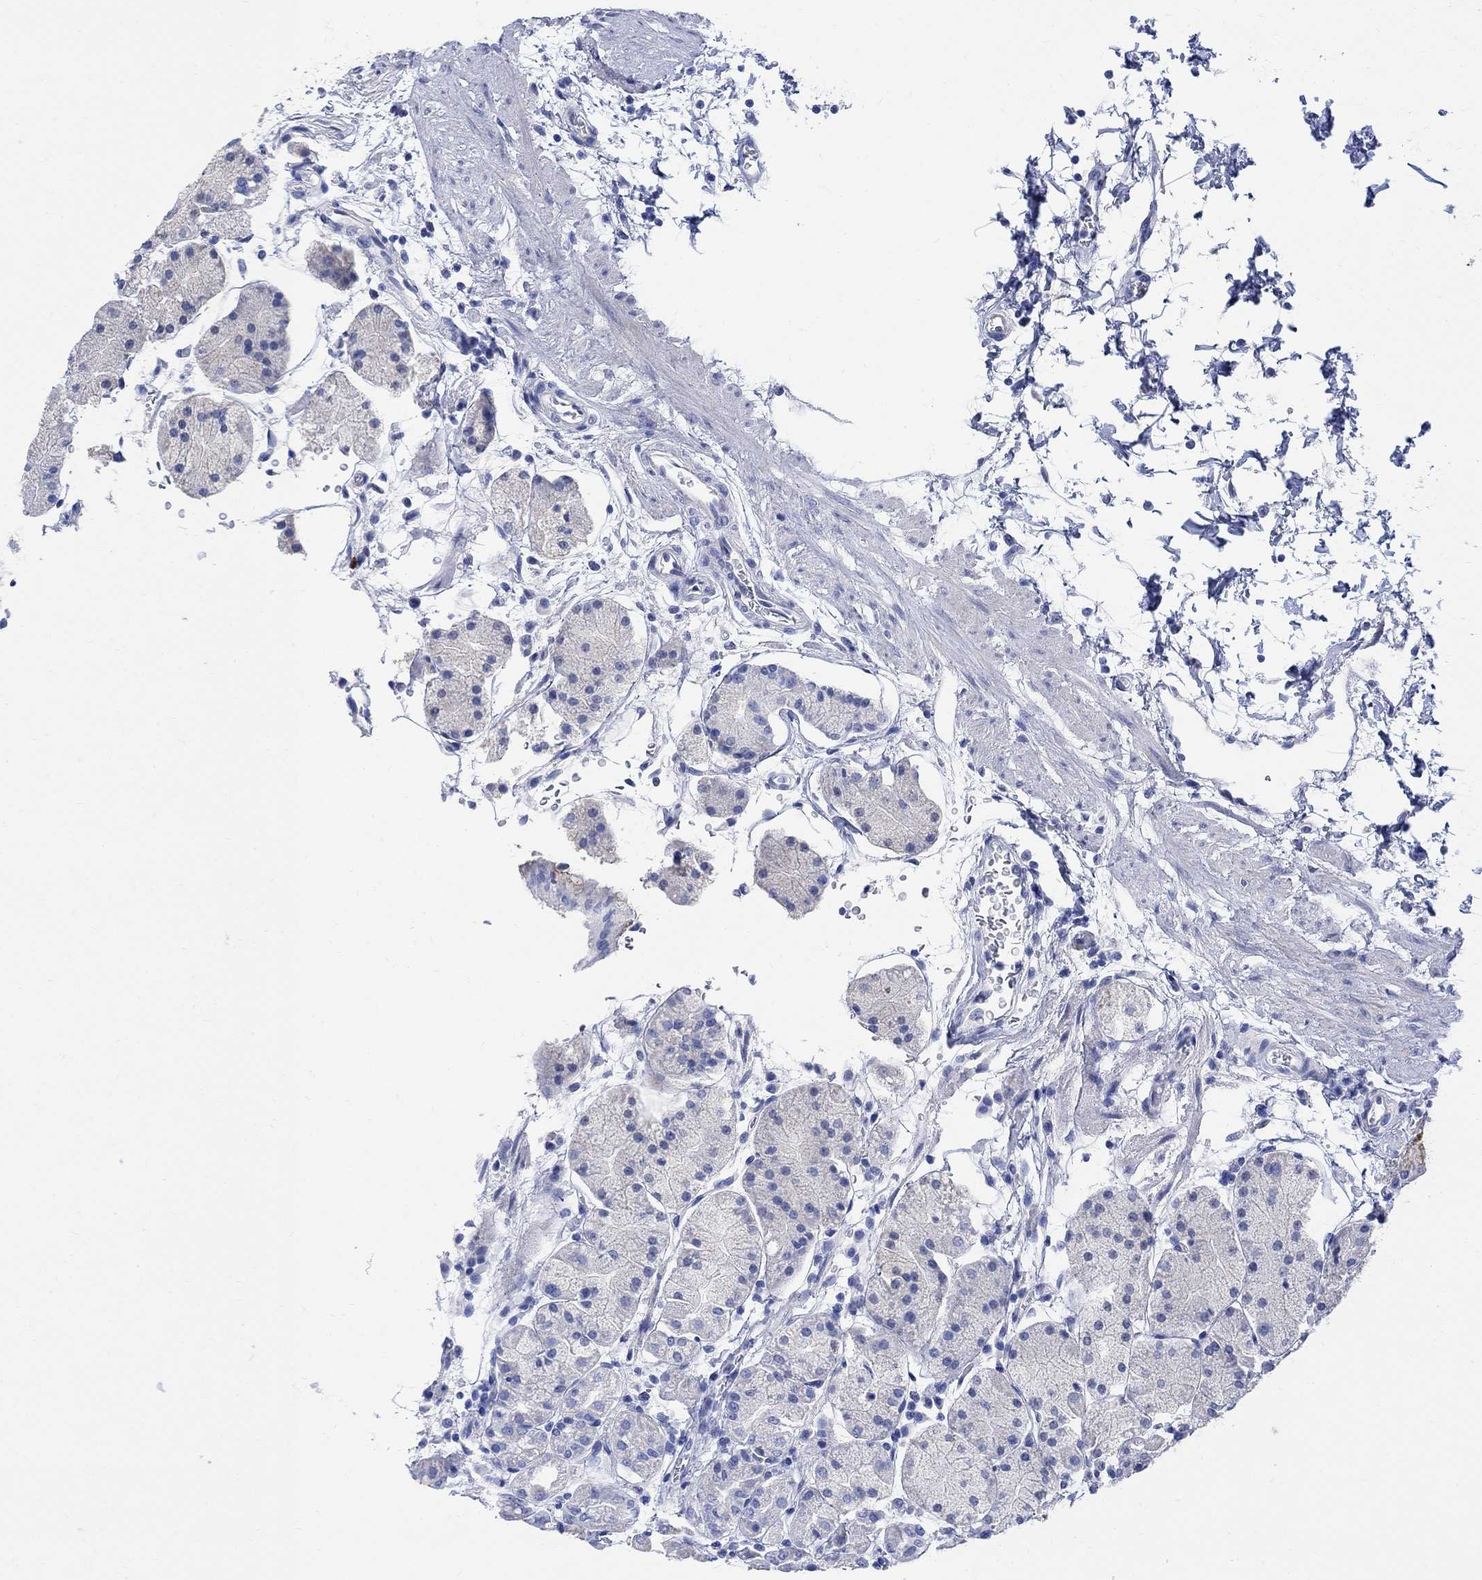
{"staining": {"intensity": "negative", "quantity": "none", "location": "none"}, "tissue": "stomach", "cell_type": "Glandular cells", "image_type": "normal", "snomed": [{"axis": "morphology", "description": "Normal tissue, NOS"}, {"axis": "topography", "description": "Stomach"}], "caption": "This is an IHC histopathology image of normal human stomach. There is no expression in glandular cells.", "gene": "MYL1", "patient": {"sex": "male", "age": 54}}